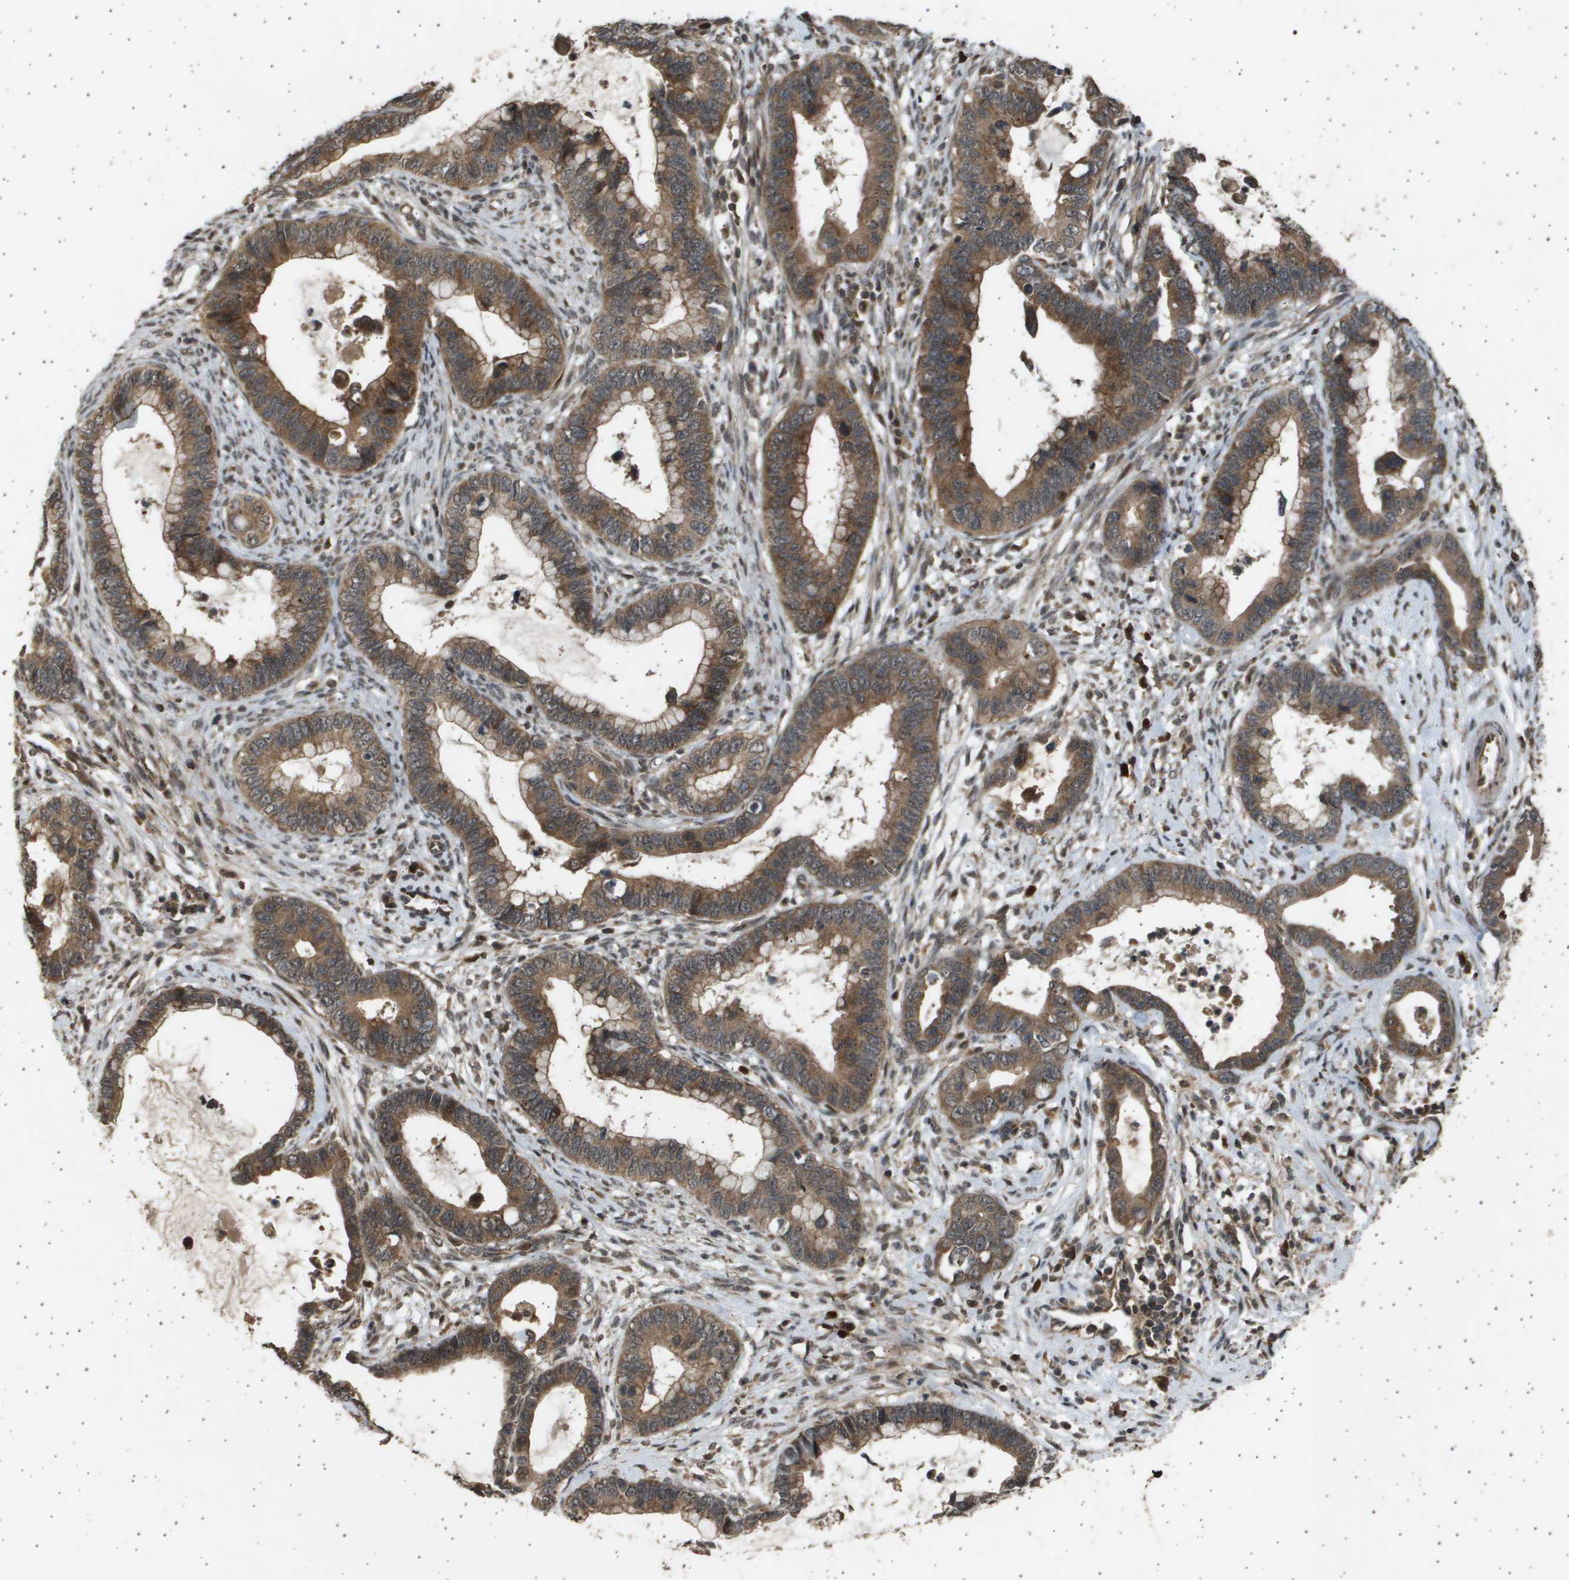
{"staining": {"intensity": "moderate", "quantity": ">75%", "location": "cytoplasmic/membranous"}, "tissue": "cervical cancer", "cell_type": "Tumor cells", "image_type": "cancer", "snomed": [{"axis": "morphology", "description": "Adenocarcinoma, NOS"}, {"axis": "topography", "description": "Cervix"}], "caption": "Adenocarcinoma (cervical) stained with a protein marker exhibits moderate staining in tumor cells.", "gene": "TNRC6A", "patient": {"sex": "female", "age": 44}}